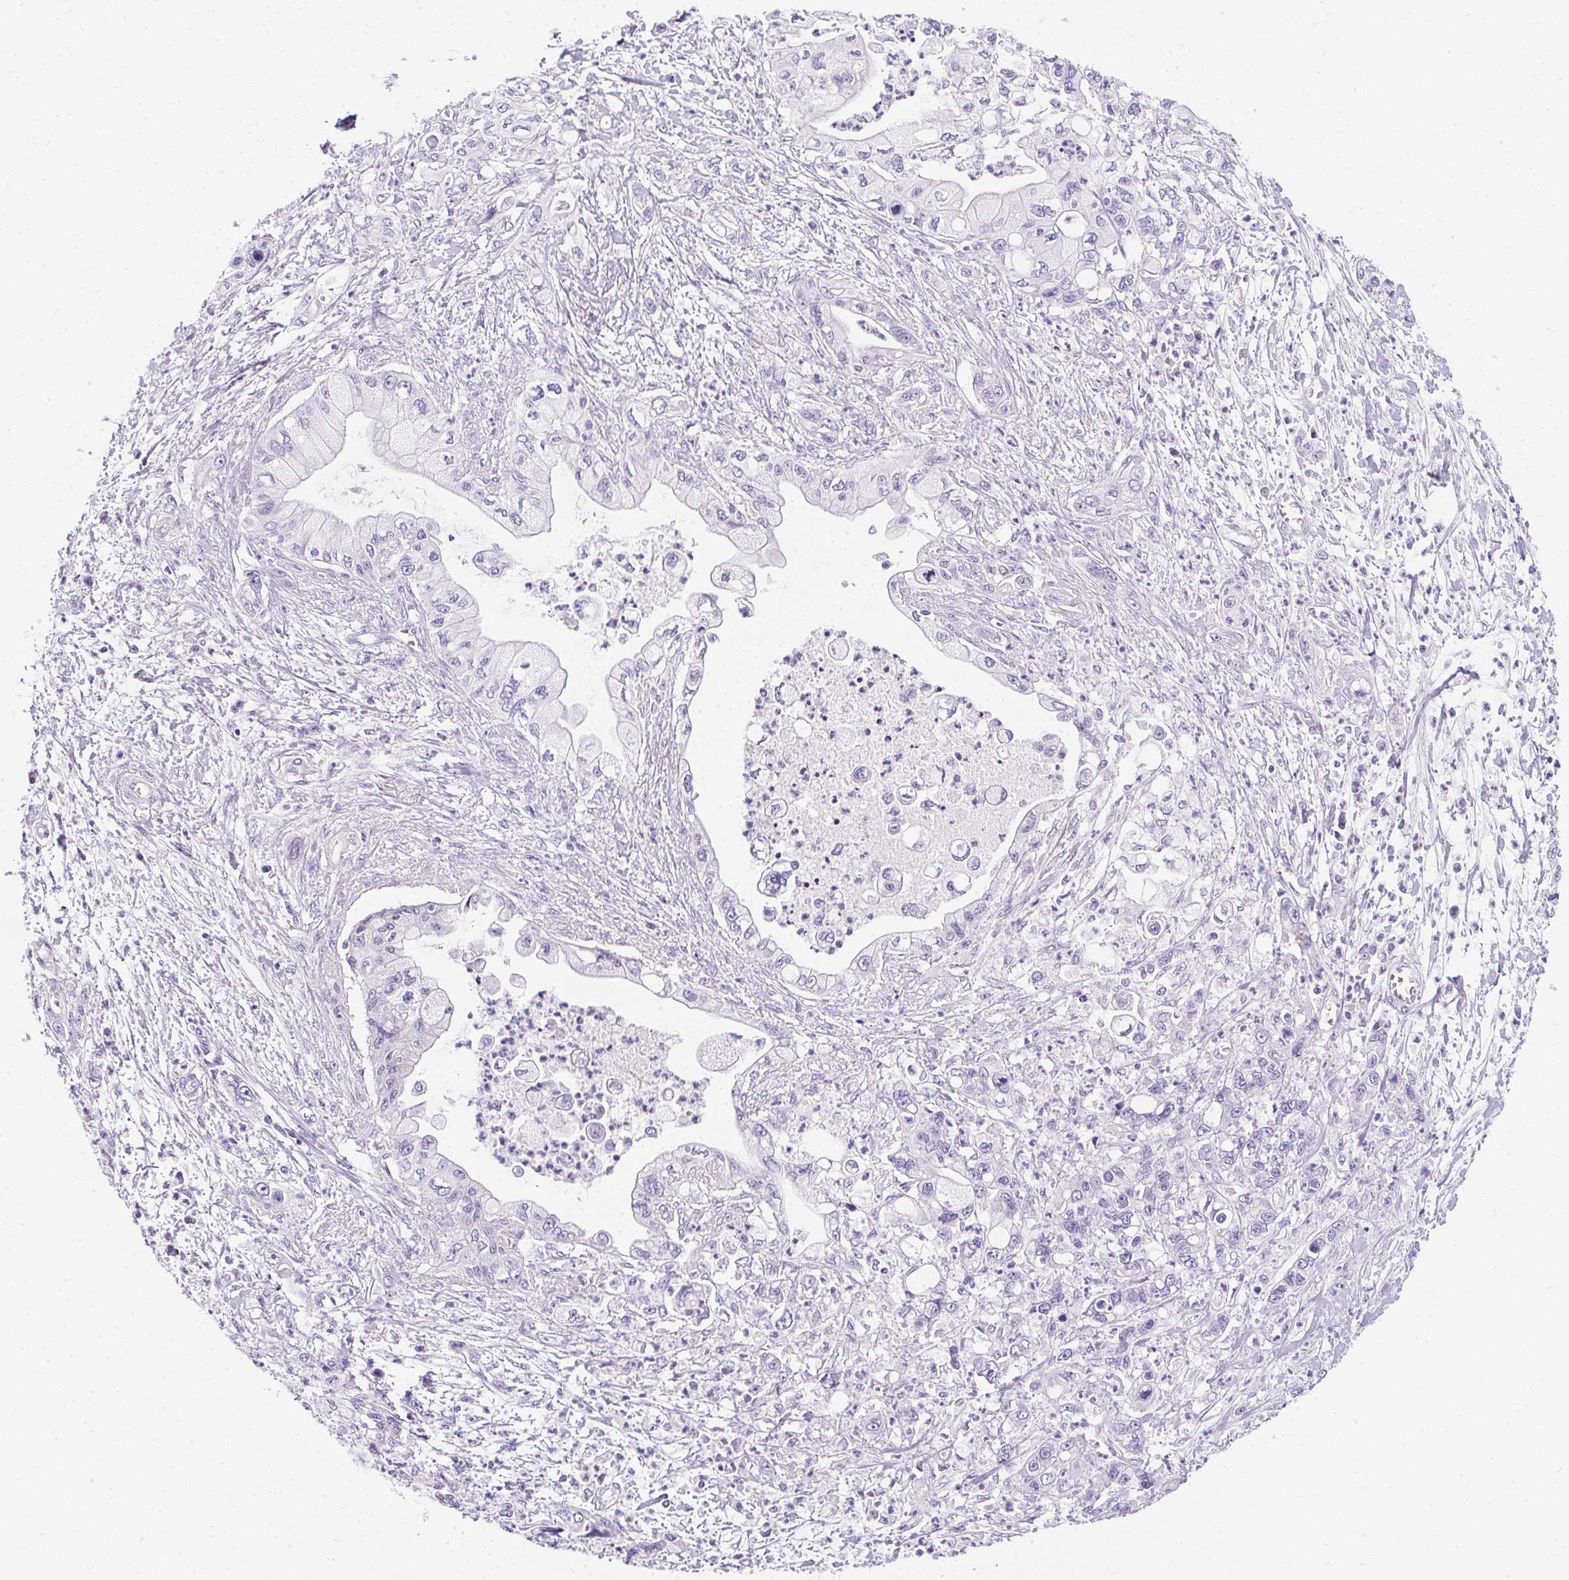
{"staining": {"intensity": "negative", "quantity": "none", "location": "none"}, "tissue": "pancreatic cancer", "cell_type": "Tumor cells", "image_type": "cancer", "snomed": [{"axis": "morphology", "description": "Adenocarcinoma, NOS"}, {"axis": "topography", "description": "Pancreas"}], "caption": "Tumor cells show no significant protein staining in pancreatic cancer.", "gene": "DTX4", "patient": {"sex": "male", "age": 61}}